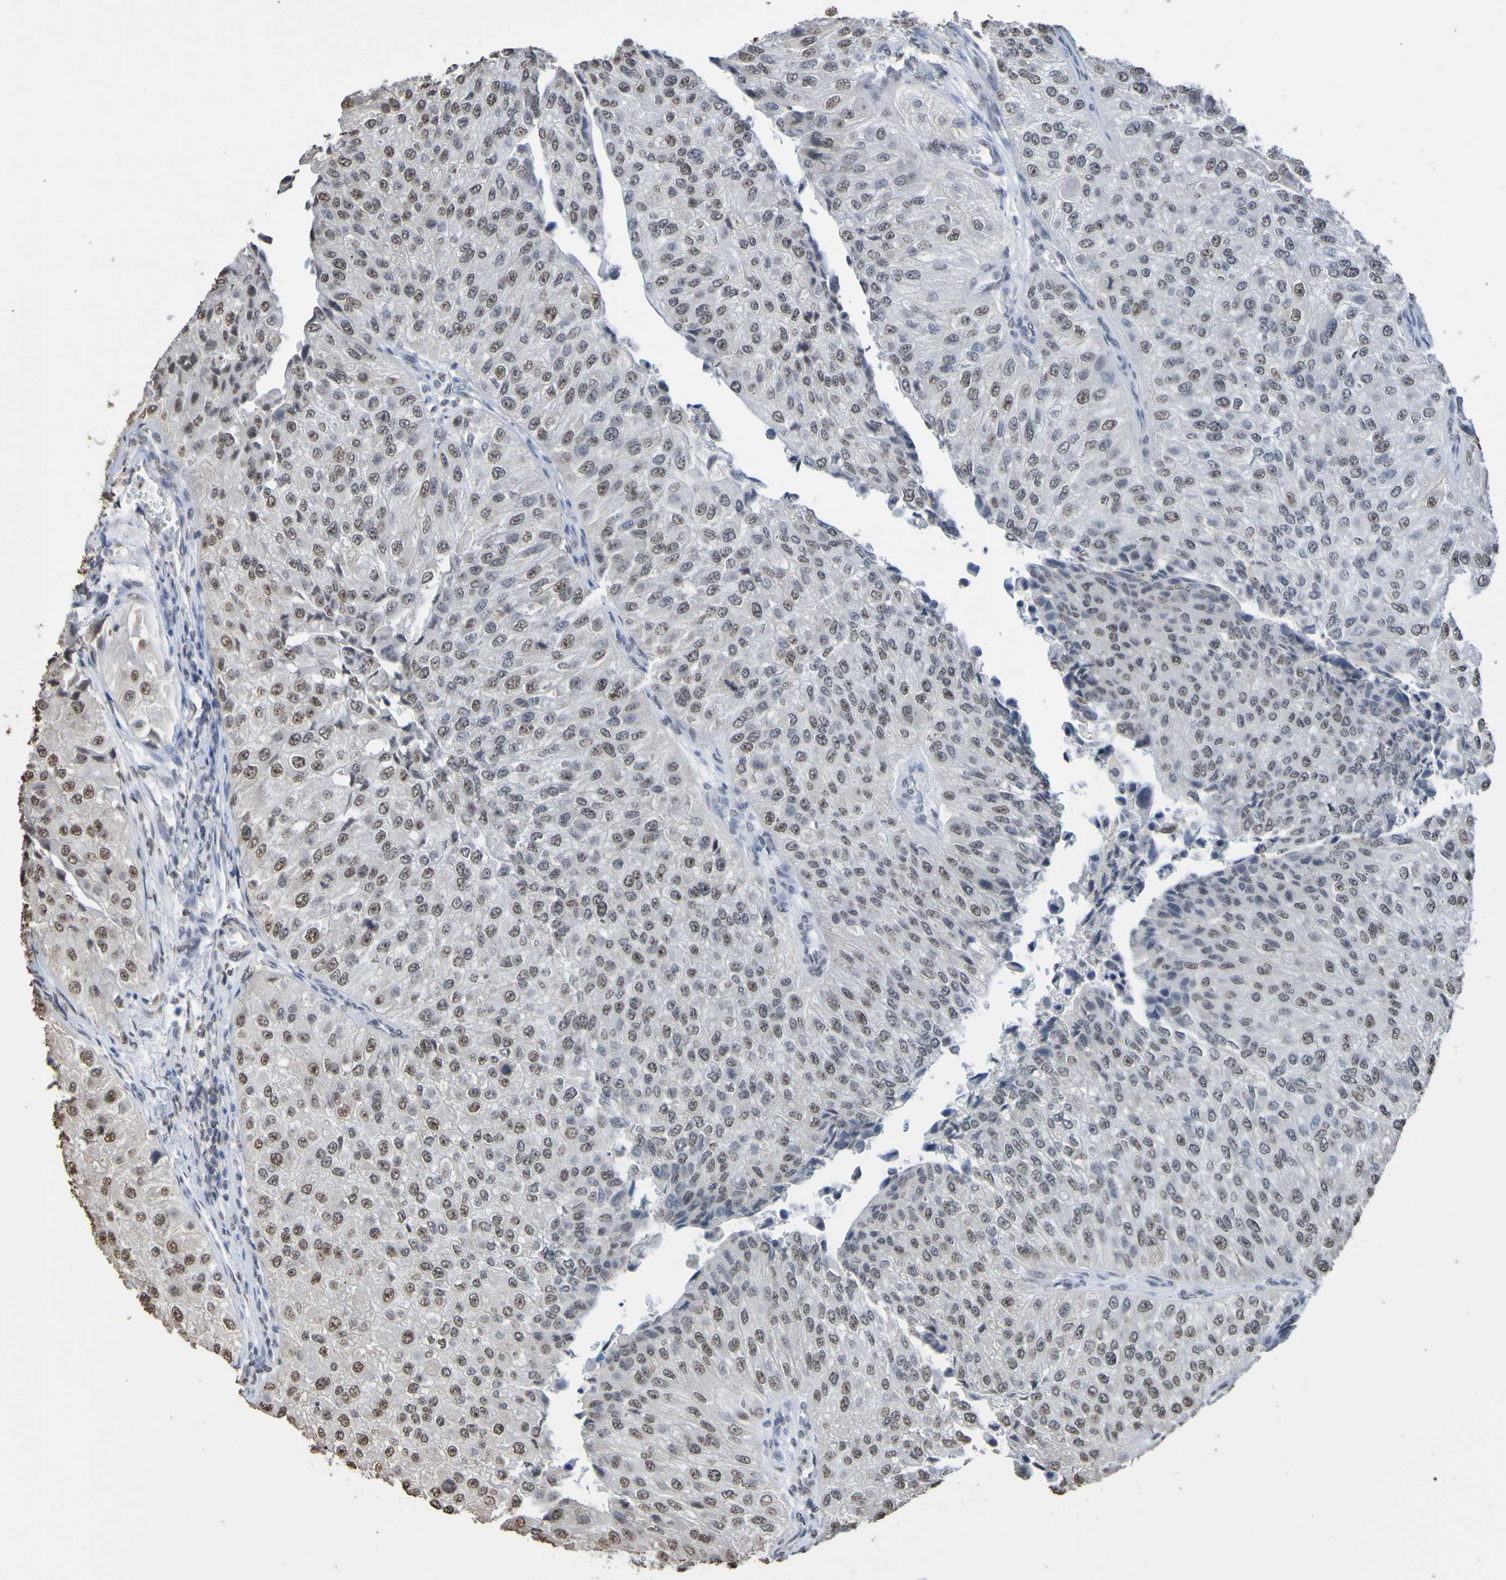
{"staining": {"intensity": "weak", "quantity": "25%-75%", "location": "nuclear"}, "tissue": "urothelial cancer", "cell_type": "Tumor cells", "image_type": "cancer", "snomed": [{"axis": "morphology", "description": "Urothelial carcinoma, High grade"}, {"axis": "topography", "description": "Kidney"}, {"axis": "topography", "description": "Urinary bladder"}], "caption": "High-magnification brightfield microscopy of urothelial cancer stained with DAB (brown) and counterstained with hematoxylin (blue). tumor cells exhibit weak nuclear positivity is appreciated in about25%-75% of cells.", "gene": "ALKBH2", "patient": {"sex": "male", "age": 77}}